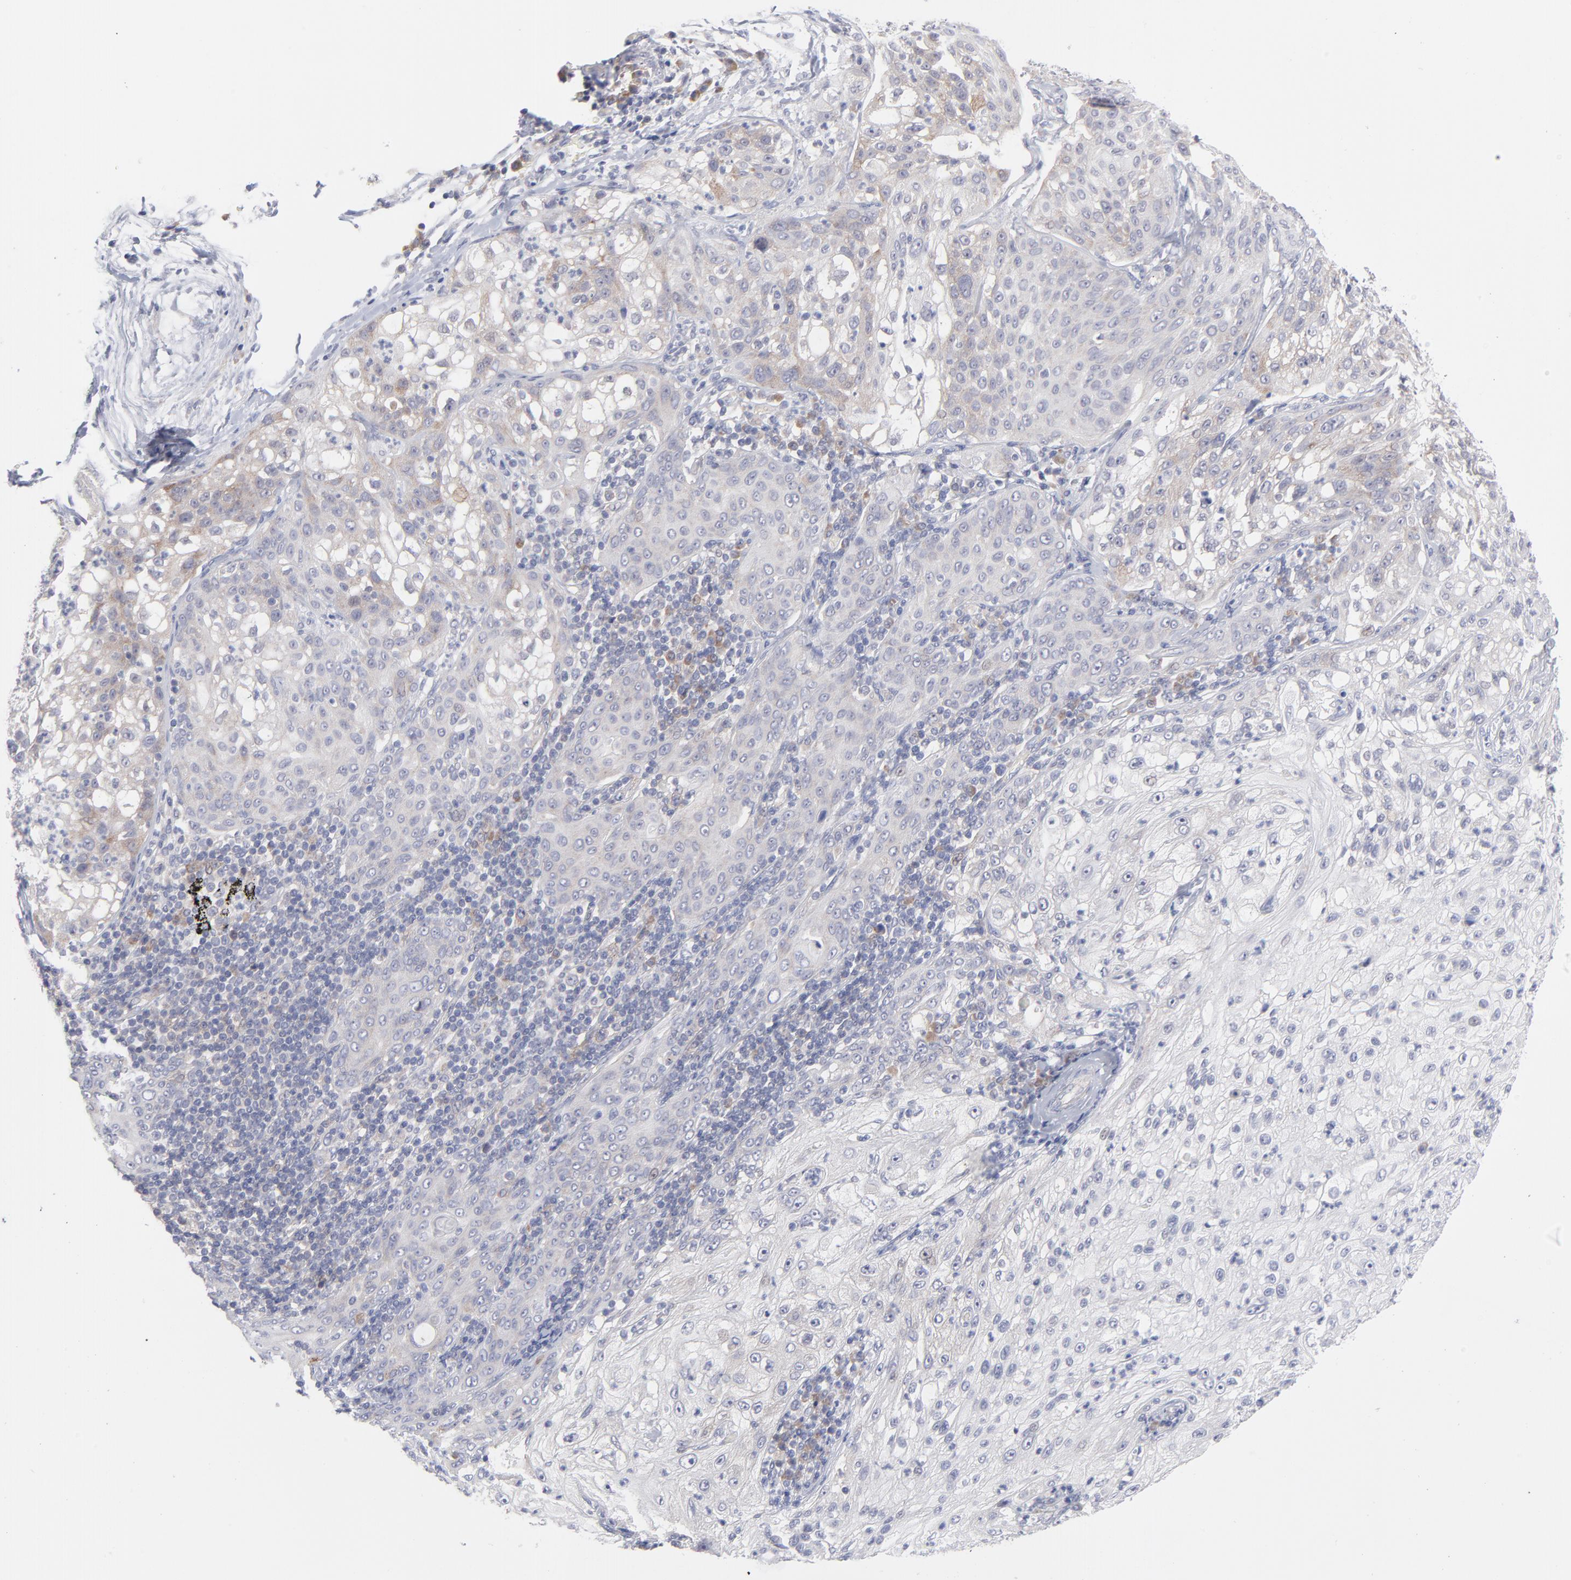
{"staining": {"intensity": "negative", "quantity": "none", "location": "none"}, "tissue": "lung cancer", "cell_type": "Tumor cells", "image_type": "cancer", "snomed": [{"axis": "morphology", "description": "Inflammation, NOS"}, {"axis": "morphology", "description": "Squamous cell carcinoma, NOS"}, {"axis": "topography", "description": "Lymph node"}, {"axis": "topography", "description": "Soft tissue"}, {"axis": "topography", "description": "Lung"}], "caption": "This is an immunohistochemistry micrograph of squamous cell carcinoma (lung). There is no expression in tumor cells.", "gene": "RPS24", "patient": {"sex": "male", "age": 66}}